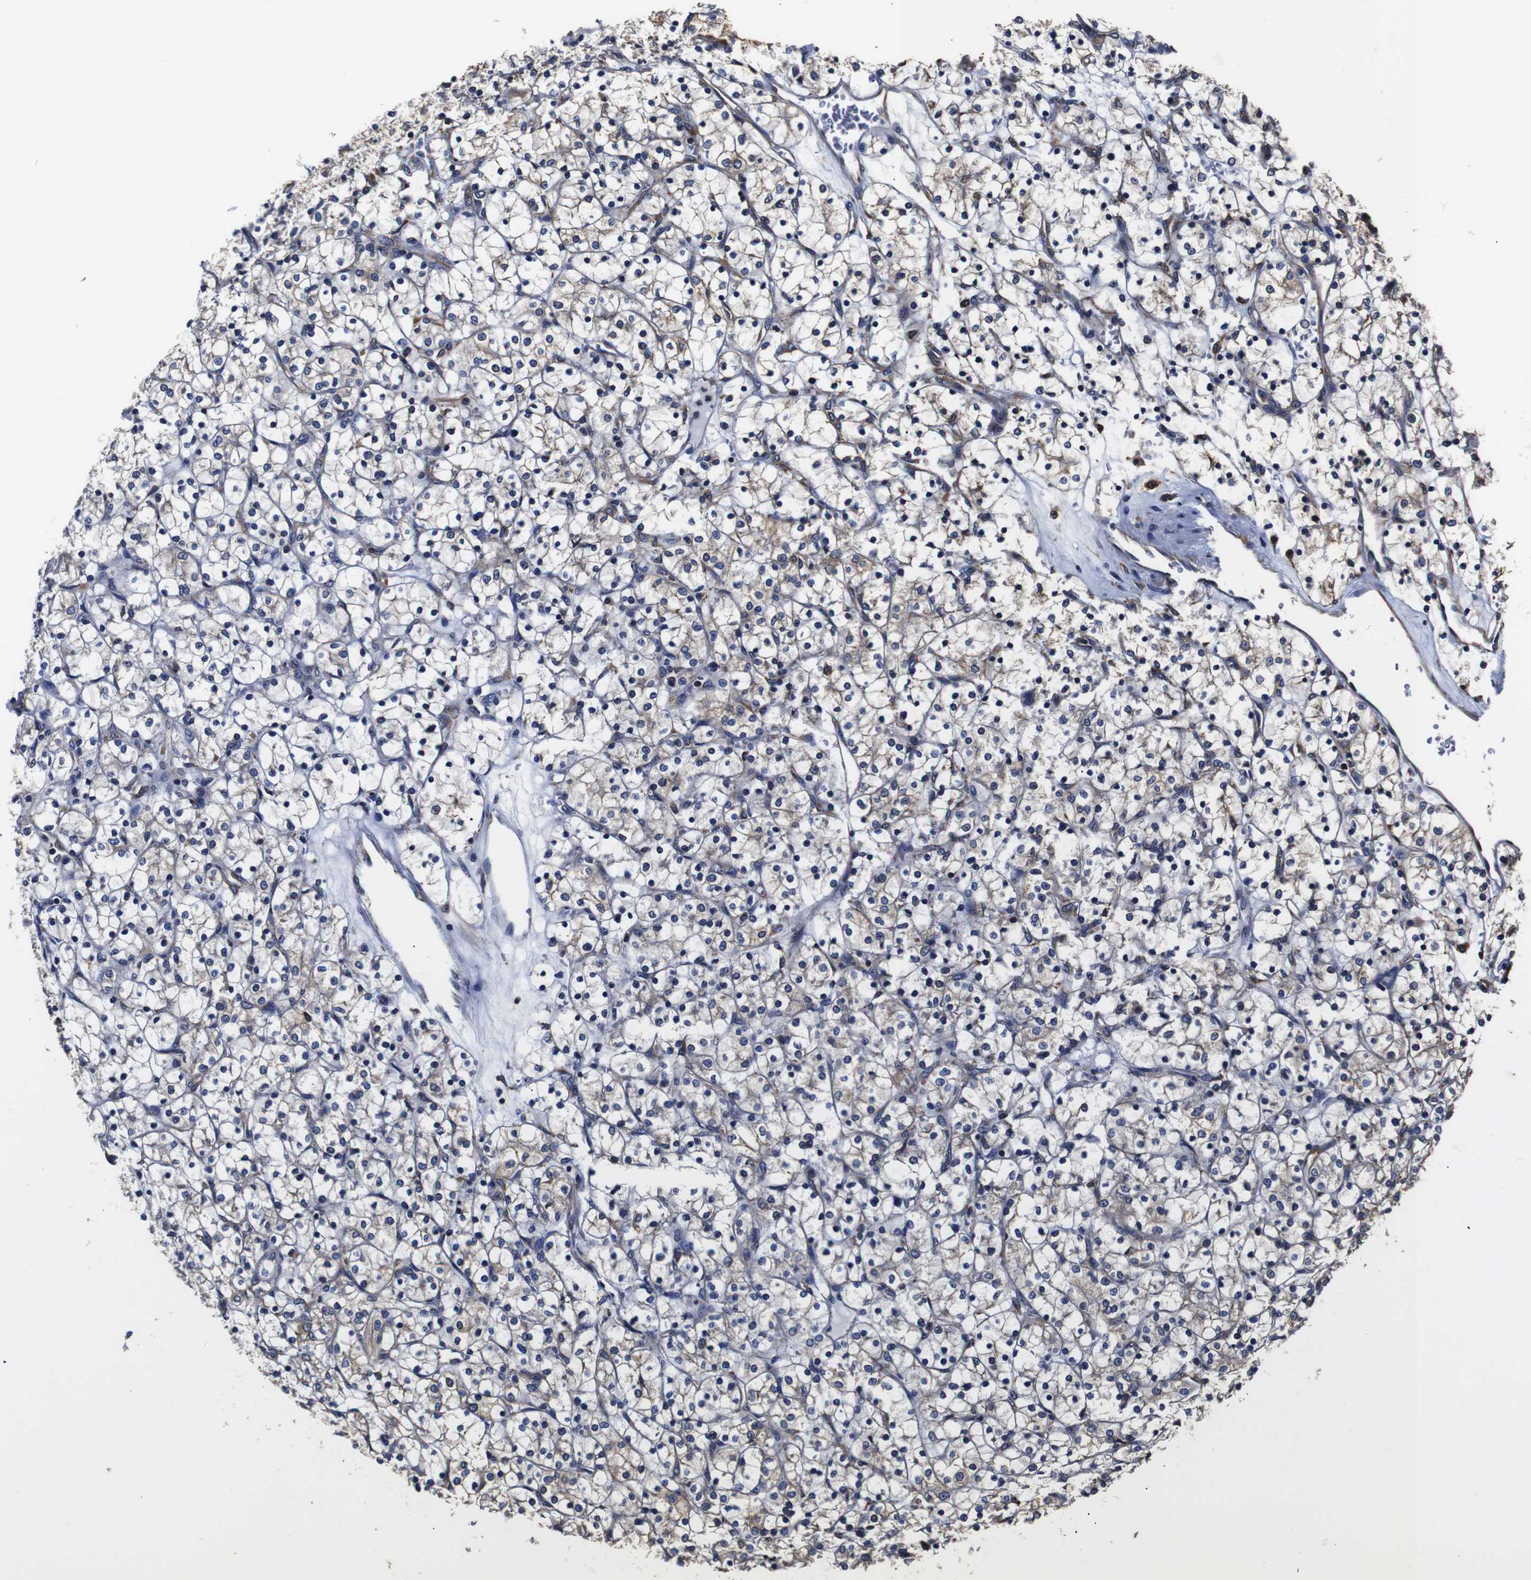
{"staining": {"intensity": "weak", "quantity": "<25%", "location": "cytoplasmic/membranous"}, "tissue": "renal cancer", "cell_type": "Tumor cells", "image_type": "cancer", "snomed": [{"axis": "morphology", "description": "Adenocarcinoma, NOS"}, {"axis": "topography", "description": "Kidney"}], "caption": "There is no significant staining in tumor cells of renal cancer. Nuclei are stained in blue.", "gene": "PPIB", "patient": {"sex": "female", "age": 69}}